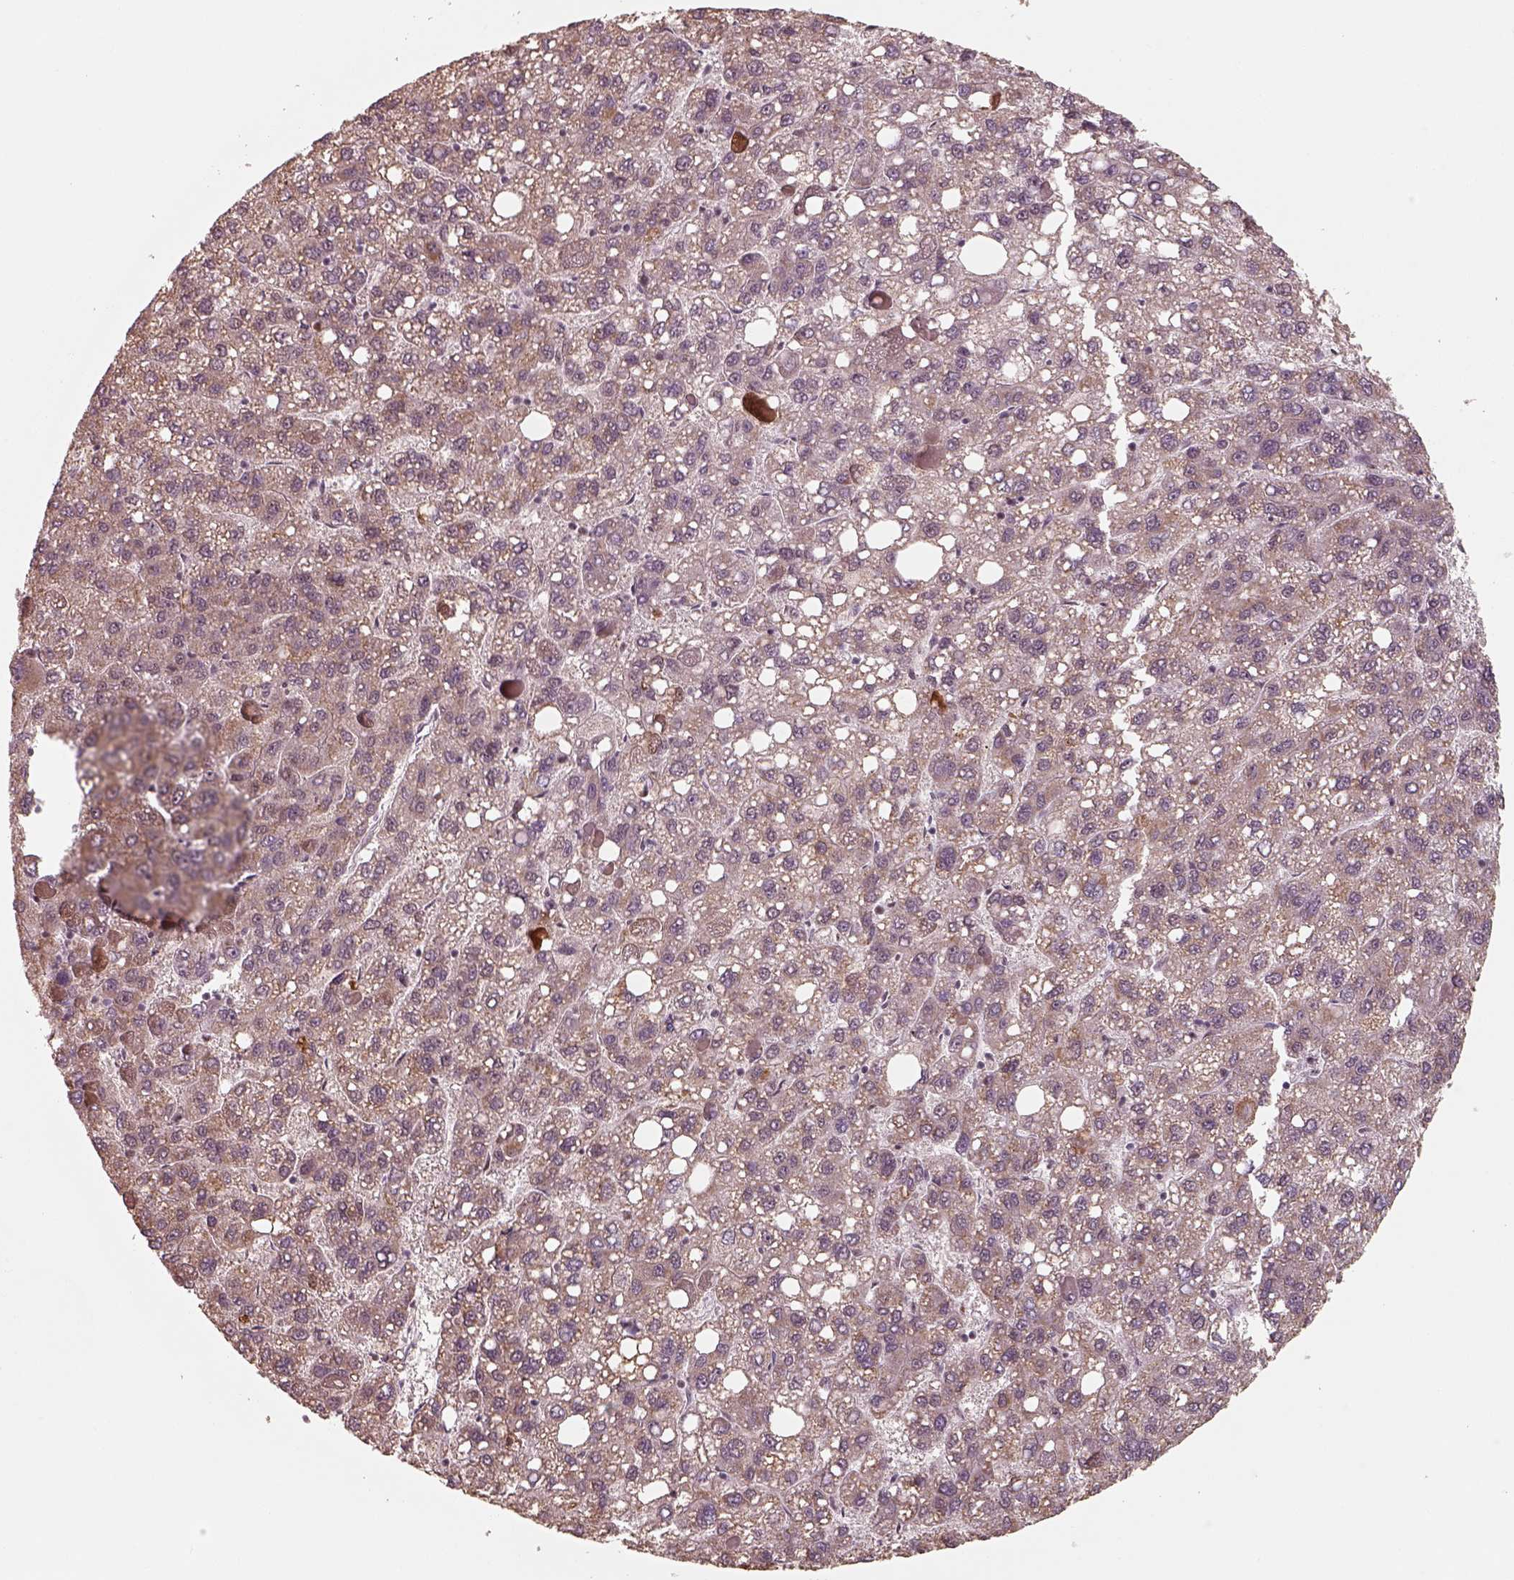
{"staining": {"intensity": "negative", "quantity": "none", "location": "none"}, "tissue": "liver cancer", "cell_type": "Tumor cells", "image_type": "cancer", "snomed": [{"axis": "morphology", "description": "Carcinoma, Hepatocellular, NOS"}, {"axis": "topography", "description": "Liver"}], "caption": "Immunohistochemistry image of neoplastic tissue: human liver hepatocellular carcinoma stained with DAB reveals no significant protein positivity in tumor cells.", "gene": "ATXN7L3", "patient": {"sex": "female", "age": 82}}